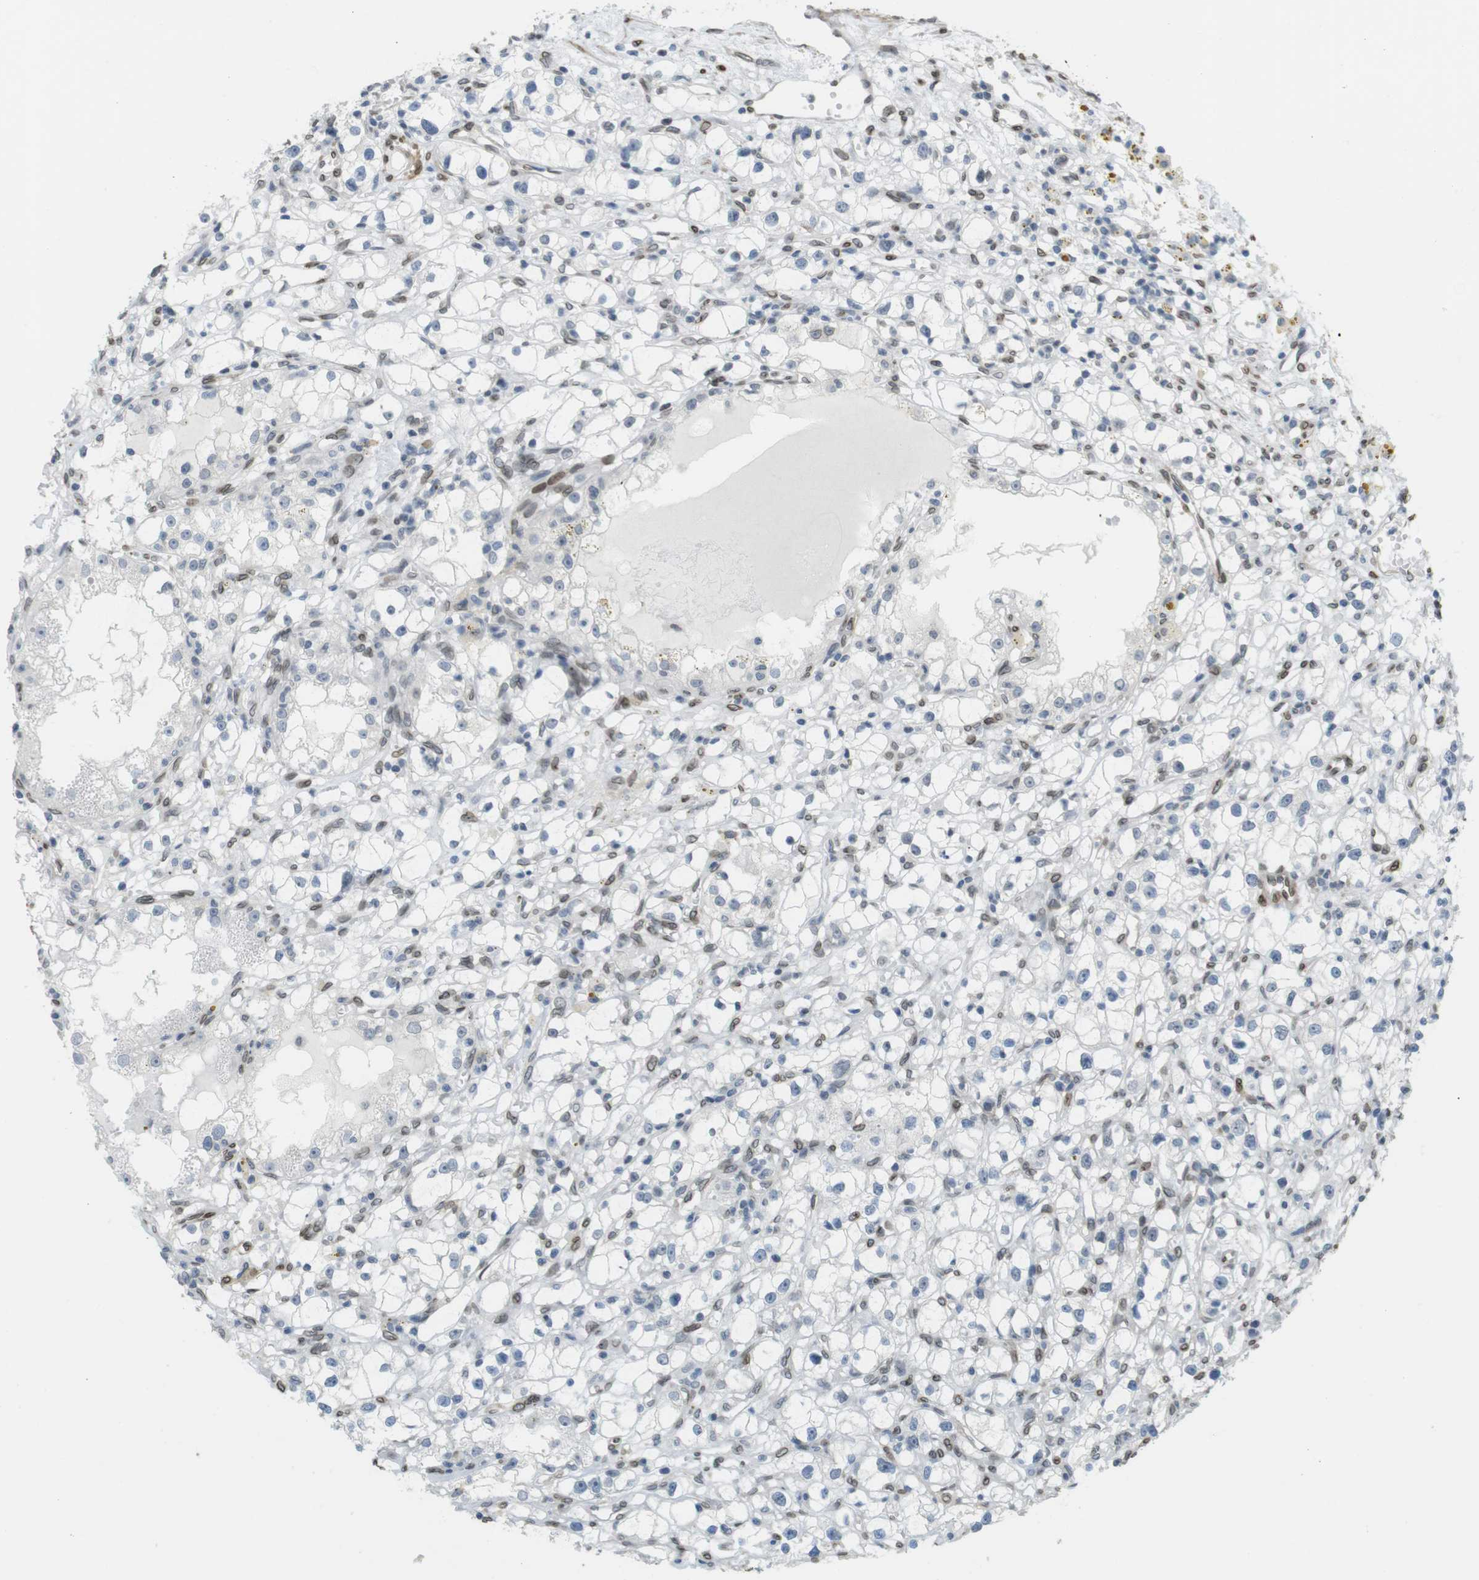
{"staining": {"intensity": "negative", "quantity": "none", "location": "none"}, "tissue": "renal cancer", "cell_type": "Tumor cells", "image_type": "cancer", "snomed": [{"axis": "morphology", "description": "Adenocarcinoma, NOS"}, {"axis": "topography", "description": "Kidney"}], "caption": "Human renal cancer (adenocarcinoma) stained for a protein using IHC reveals no expression in tumor cells.", "gene": "ARL6IP6", "patient": {"sex": "male", "age": 56}}